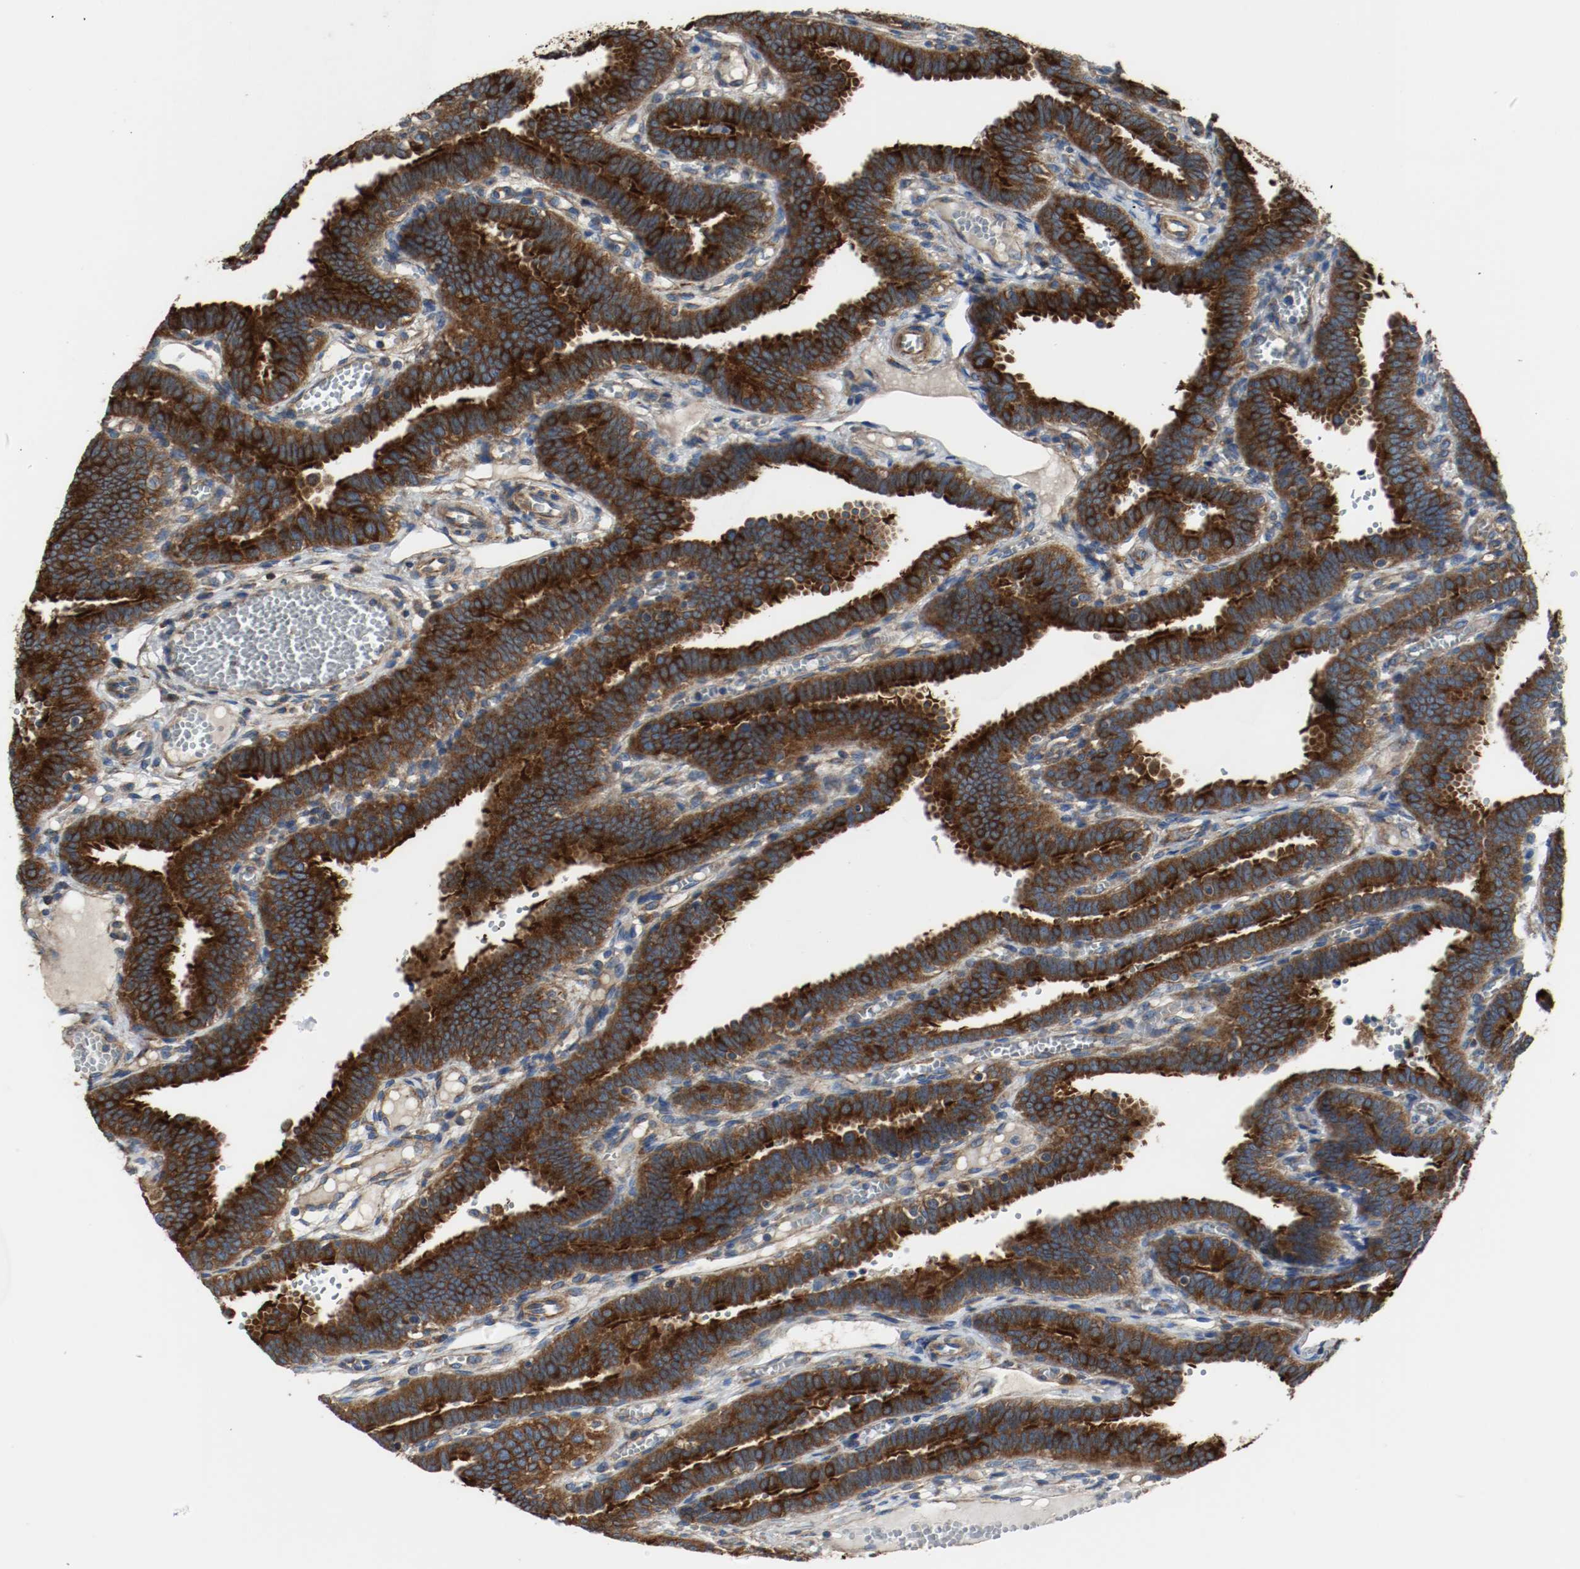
{"staining": {"intensity": "strong", "quantity": ">75%", "location": "cytoplasmic/membranous"}, "tissue": "fallopian tube", "cell_type": "Glandular cells", "image_type": "normal", "snomed": [{"axis": "morphology", "description": "Normal tissue, NOS"}, {"axis": "topography", "description": "Fallopian tube"}], "caption": "Strong cytoplasmic/membranous staining for a protein is appreciated in approximately >75% of glandular cells of benign fallopian tube using immunohistochemistry.", "gene": "TUBA3D", "patient": {"sex": "female", "age": 29}}